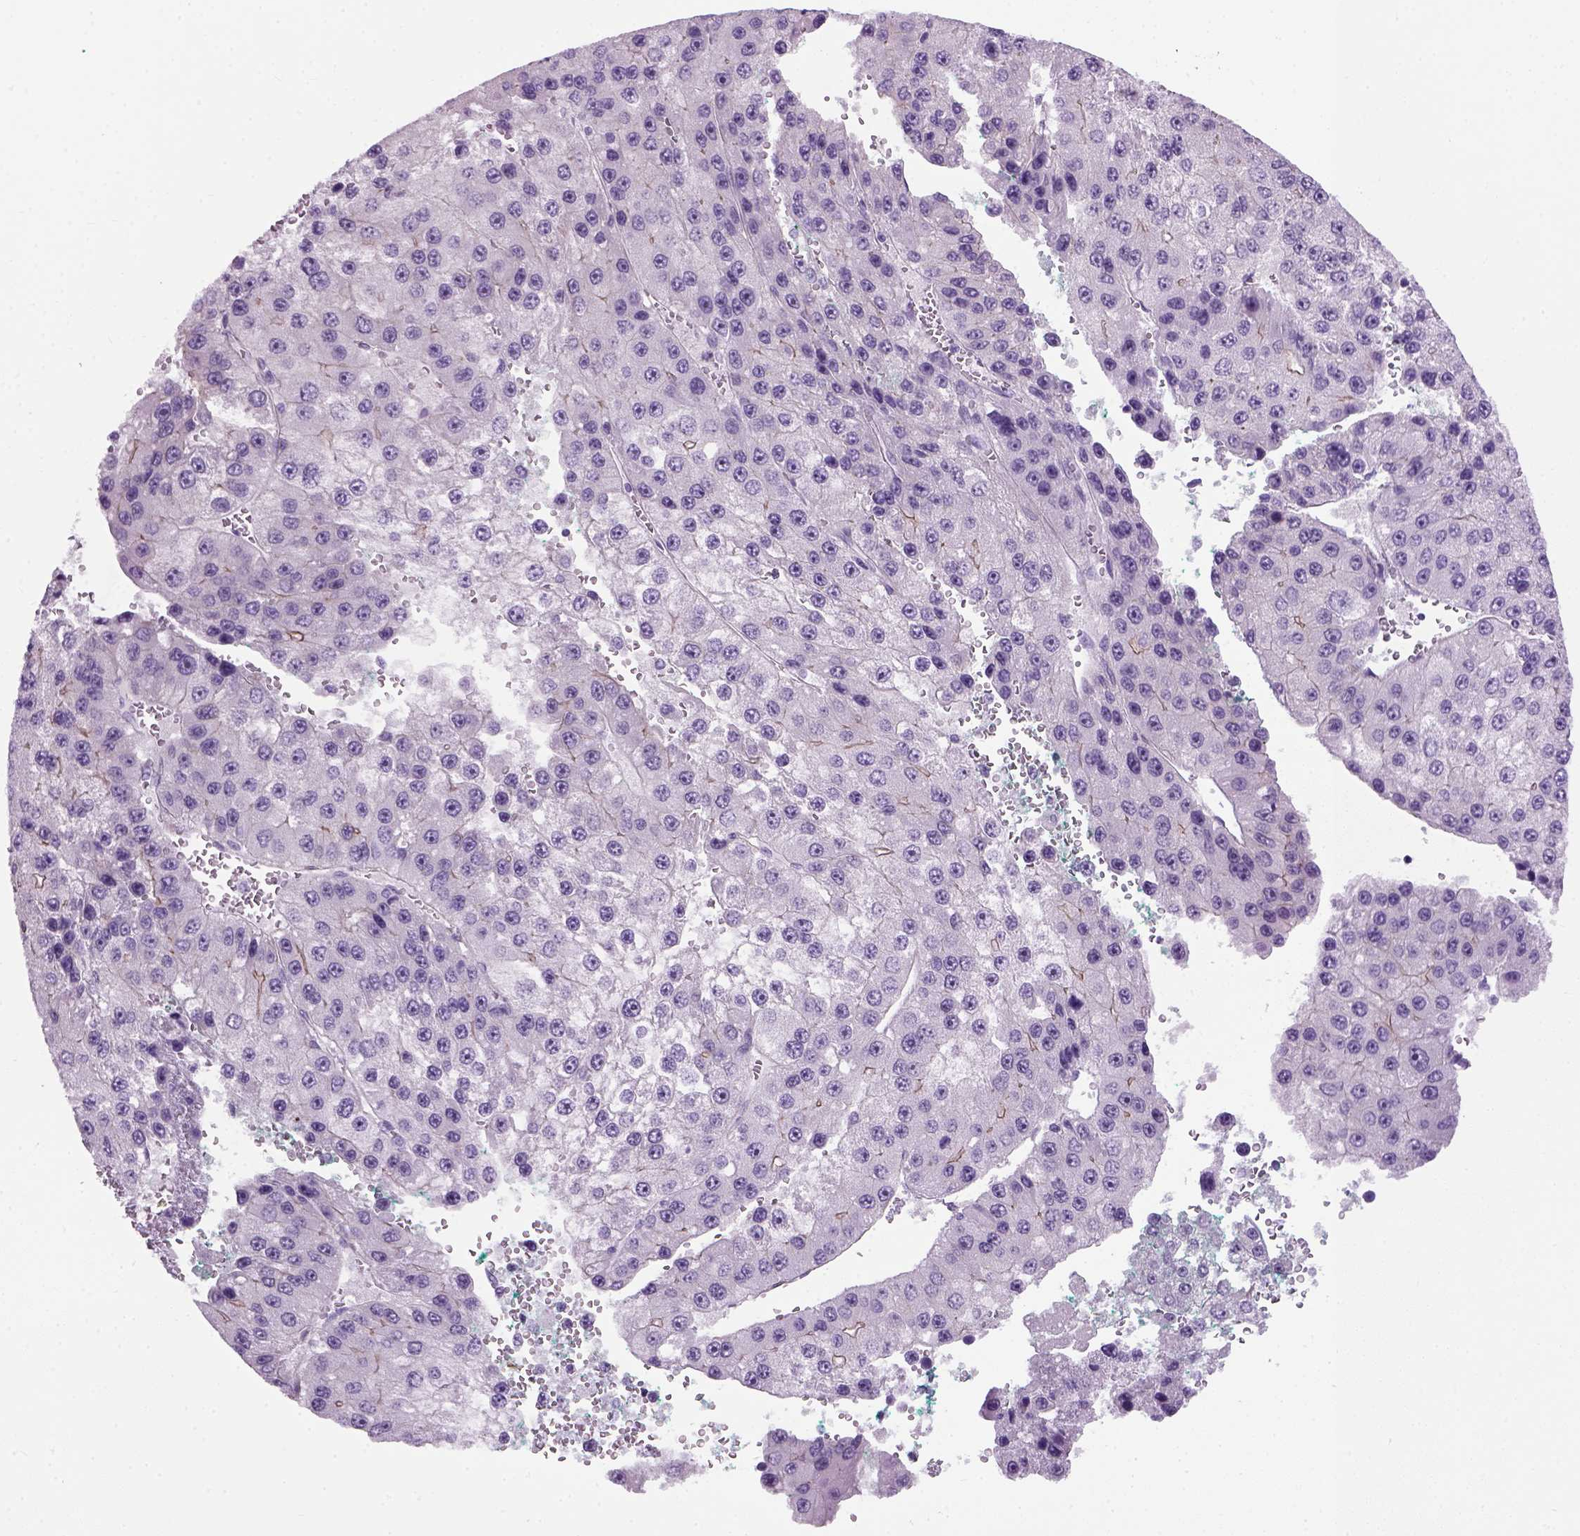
{"staining": {"intensity": "negative", "quantity": "none", "location": "none"}, "tissue": "liver cancer", "cell_type": "Tumor cells", "image_type": "cancer", "snomed": [{"axis": "morphology", "description": "Carcinoma, Hepatocellular, NOS"}, {"axis": "topography", "description": "Liver"}], "caption": "Immunohistochemical staining of human liver cancer (hepatocellular carcinoma) shows no significant expression in tumor cells.", "gene": "FAM161A", "patient": {"sex": "female", "age": 73}}